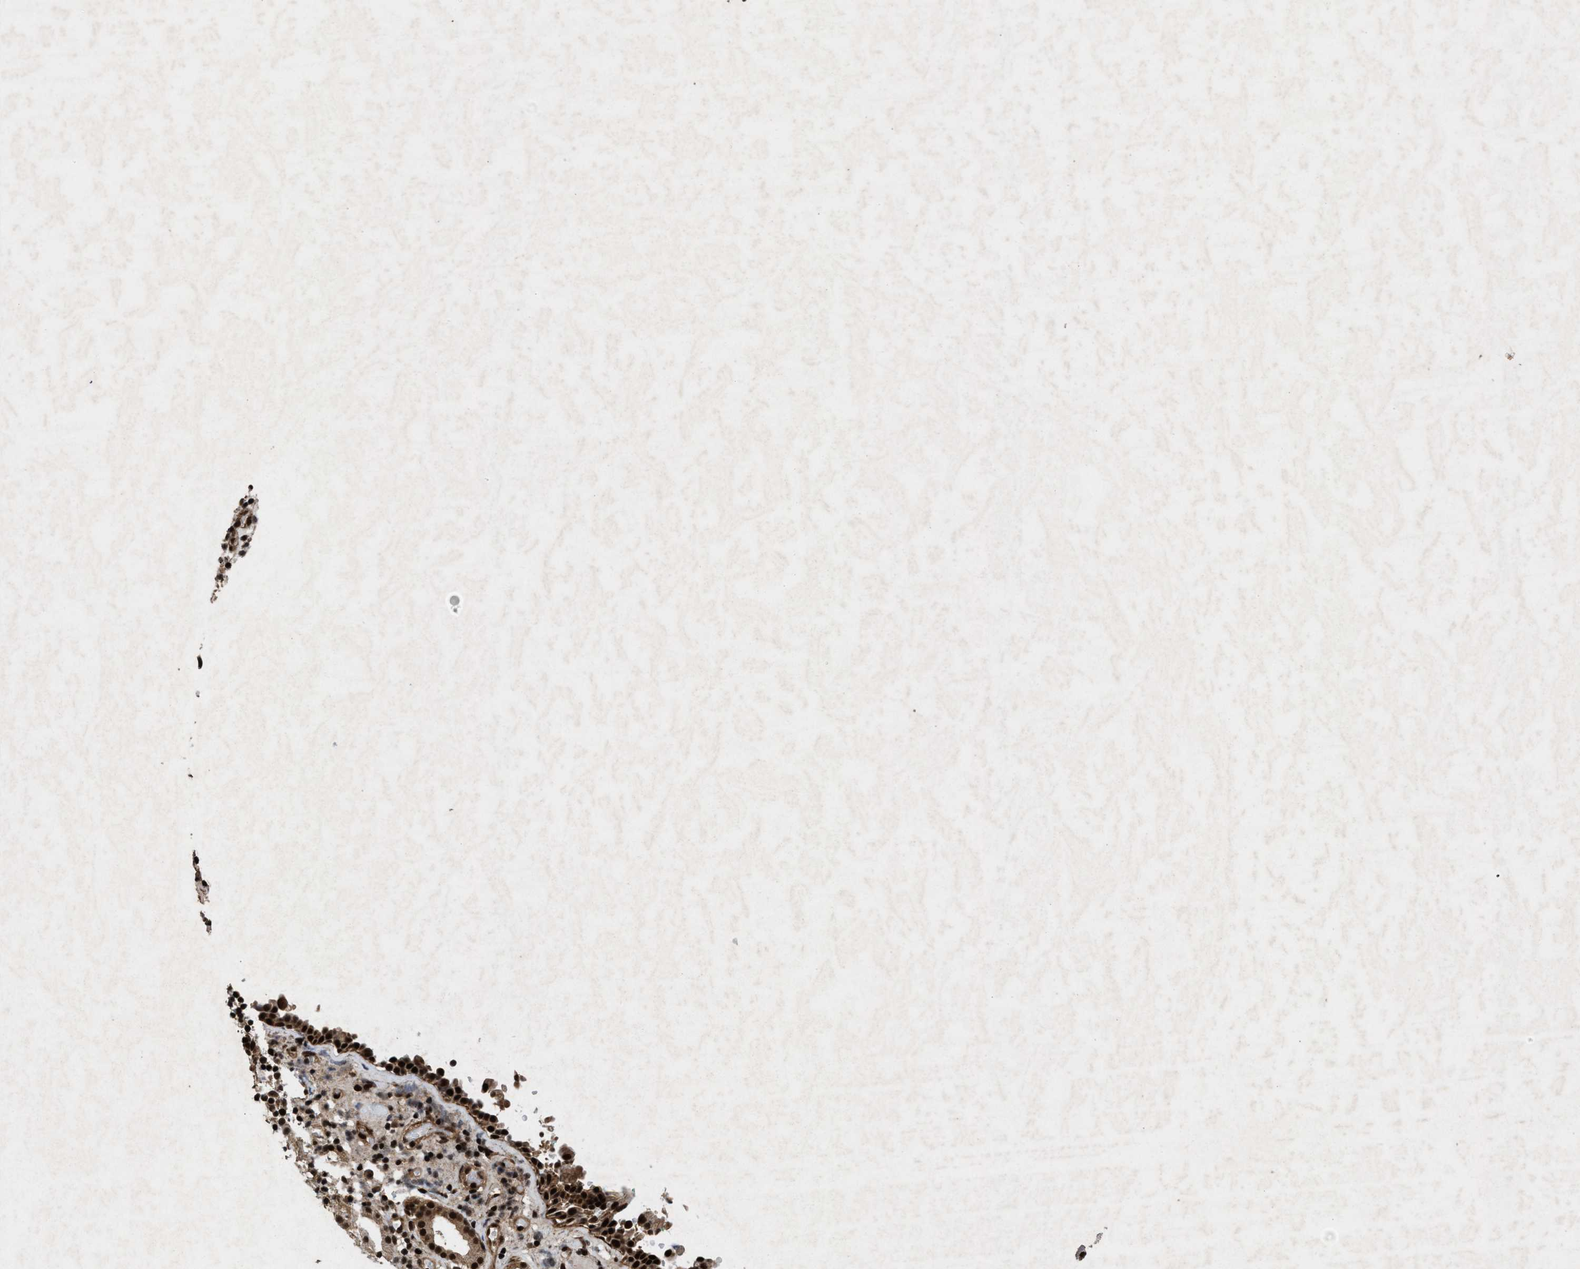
{"staining": {"intensity": "strong", "quantity": ">75%", "location": "cytoplasmic/membranous,nuclear"}, "tissue": "nasopharynx", "cell_type": "Respiratory epithelial cells", "image_type": "normal", "snomed": [{"axis": "morphology", "description": "Normal tissue, NOS"}, {"axis": "morphology", "description": "Basal cell carcinoma"}, {"axis": "topography", "description": "Cartilage tissue"}, {"axis": "topography", "description": "Nasopharynx"}, {"axis": "topography", "description": "Oral tissue"}], "caption": "Unremarkable nasopharynx exhibits strong cytoplasmic/membranous,nuclear positivity in about >75% of respiratory epithelial cells, visualized by immunohistochemistry. (DAB (3,3'-diaminobenzidine) IHC, brown staining for protein, blue staining for nuclei).", "gene": "WIZ", "patient": {"sex": "female", "age": 77}}